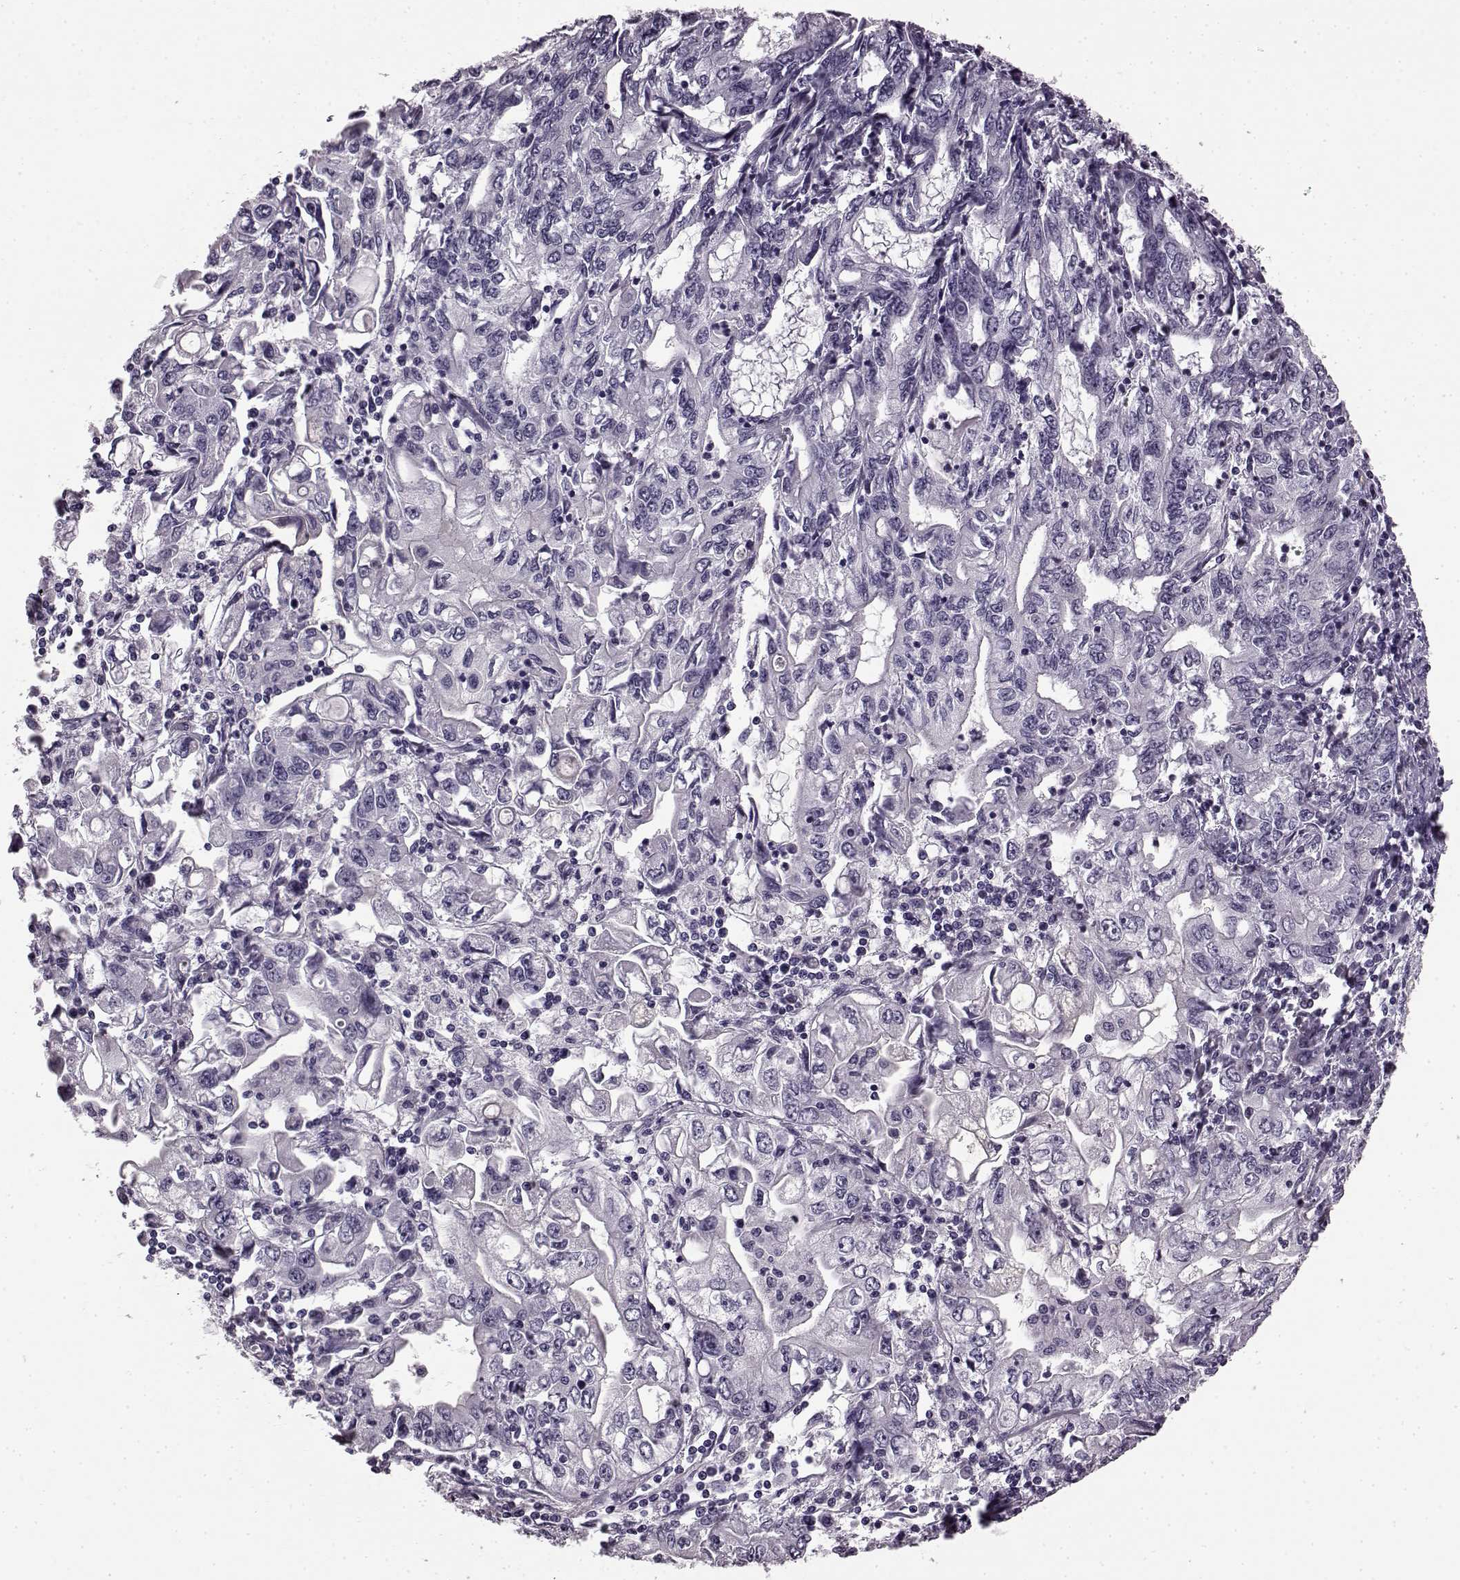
{"staining": {"intensity": "negative", "quantity": "none", "location": "none"}, "tissue": "stomach cancer", "cell_type": "Tumor cells", "image_type": "cancer", "snomed": [{"axis": "morphology", "description": "Adenocarcinoma, NOS"}, {"axis": "topography", "description": "Stomach, lower"}], "caption": "An IHC histopathology image of stomach cancer is shown. There is no staining in tumor cells of stomach cancer. The staining was performed using DAB (3,3'-diaminobenzidine) to visualize the protein expression in brown, while the nuclei were stained in blue with hematoxylin (Magnification: 20x).", "gene": "AIPL1", "patient": {"sex": "female", "age": 72}}